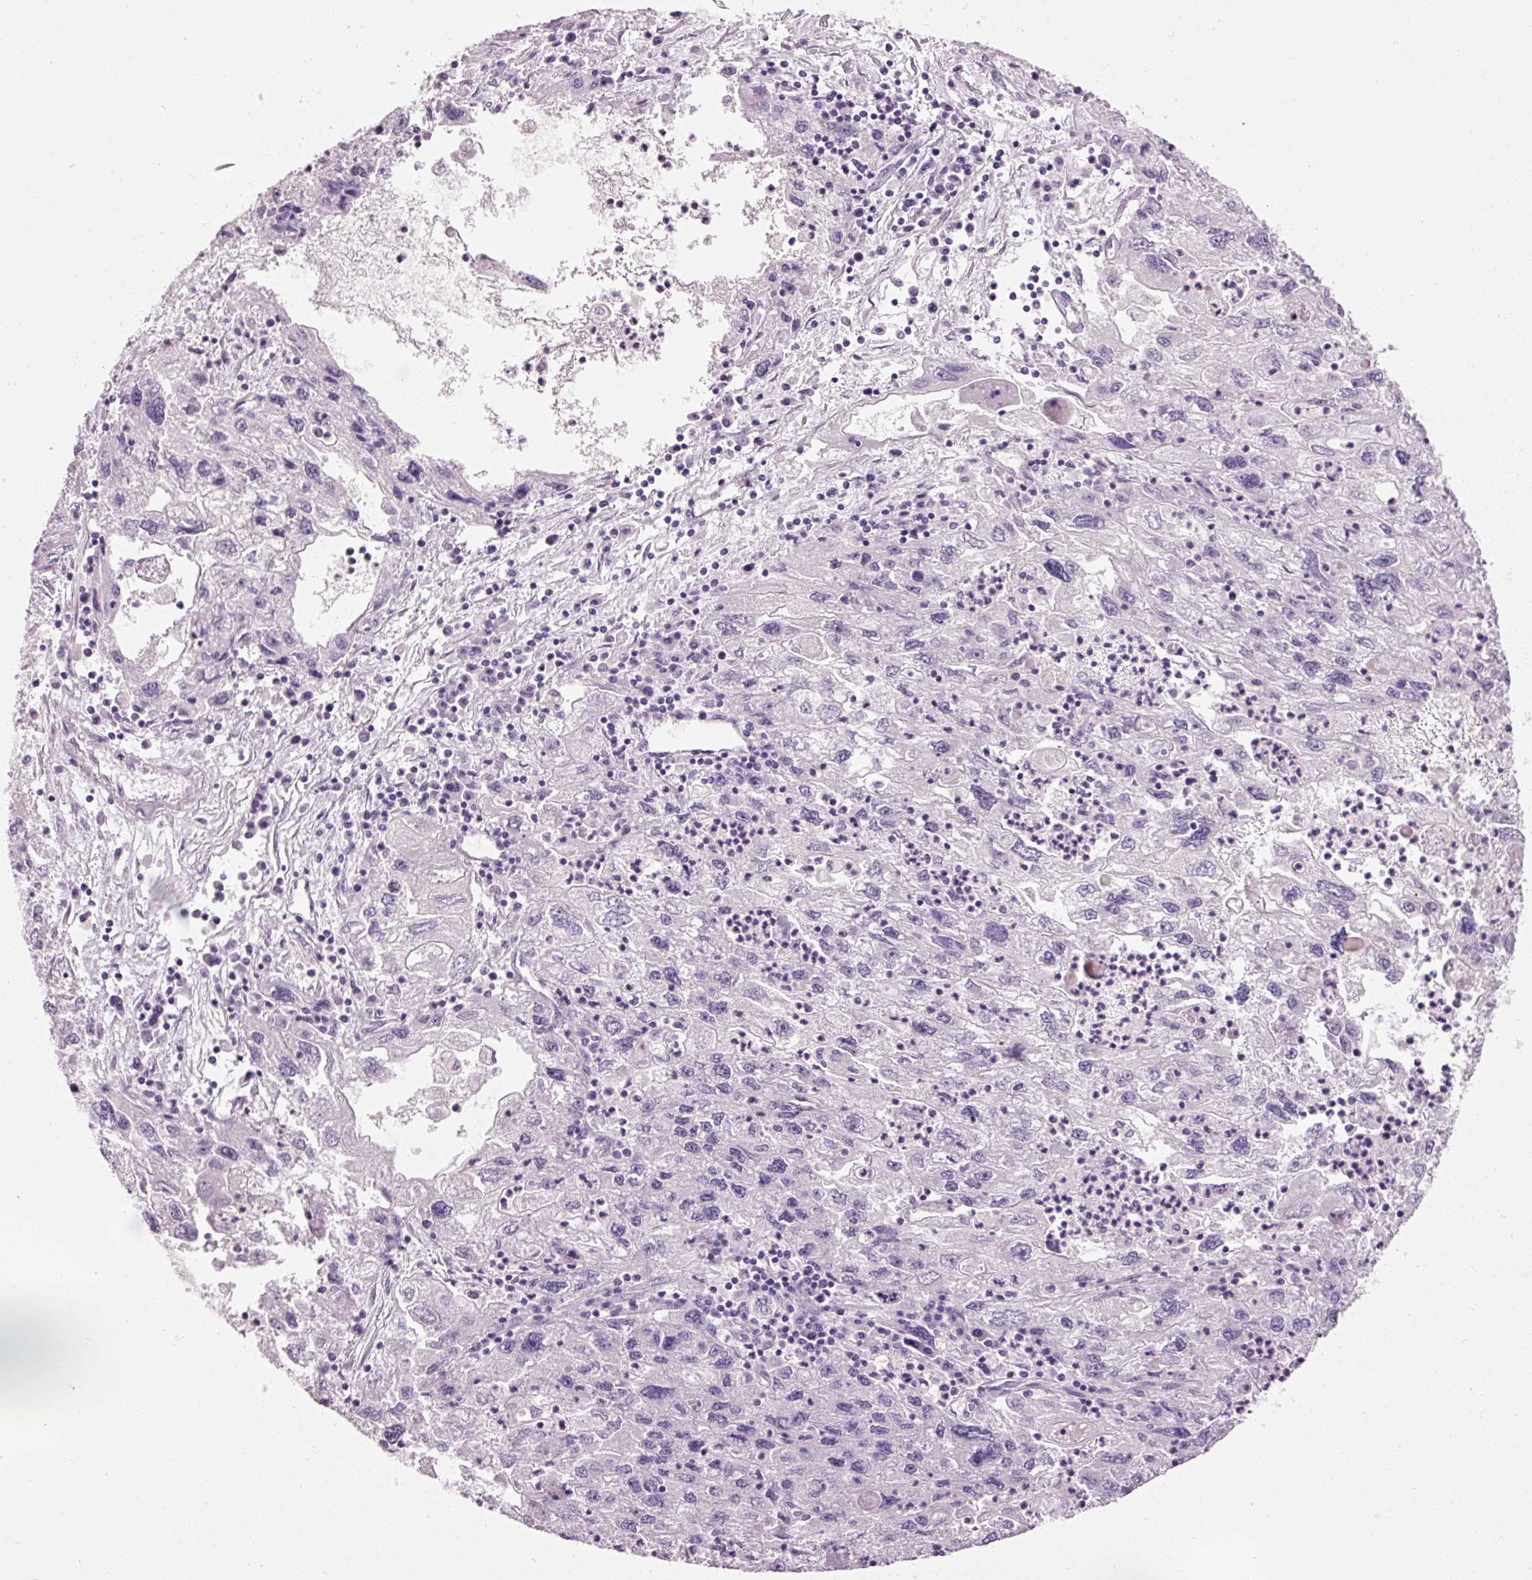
{"staining": {"intensity": "negative", "quantity": "none", "location": "none"}, "tissue": "endometrial cancer", "cell_type": "Tumor cells", "image_type": "cancer", "snomed": [{"axis": "morphology", "description": "Adenocarcinoma, NOS"}, {"axis": "topography", "description": "Endometrium"}], "caption": "There is no significant expression in tumor cells of endometrial cancer (adenocarcinoma).", "gene": "MUC5AC", "patient": {"sex": "female", "age": 49}}